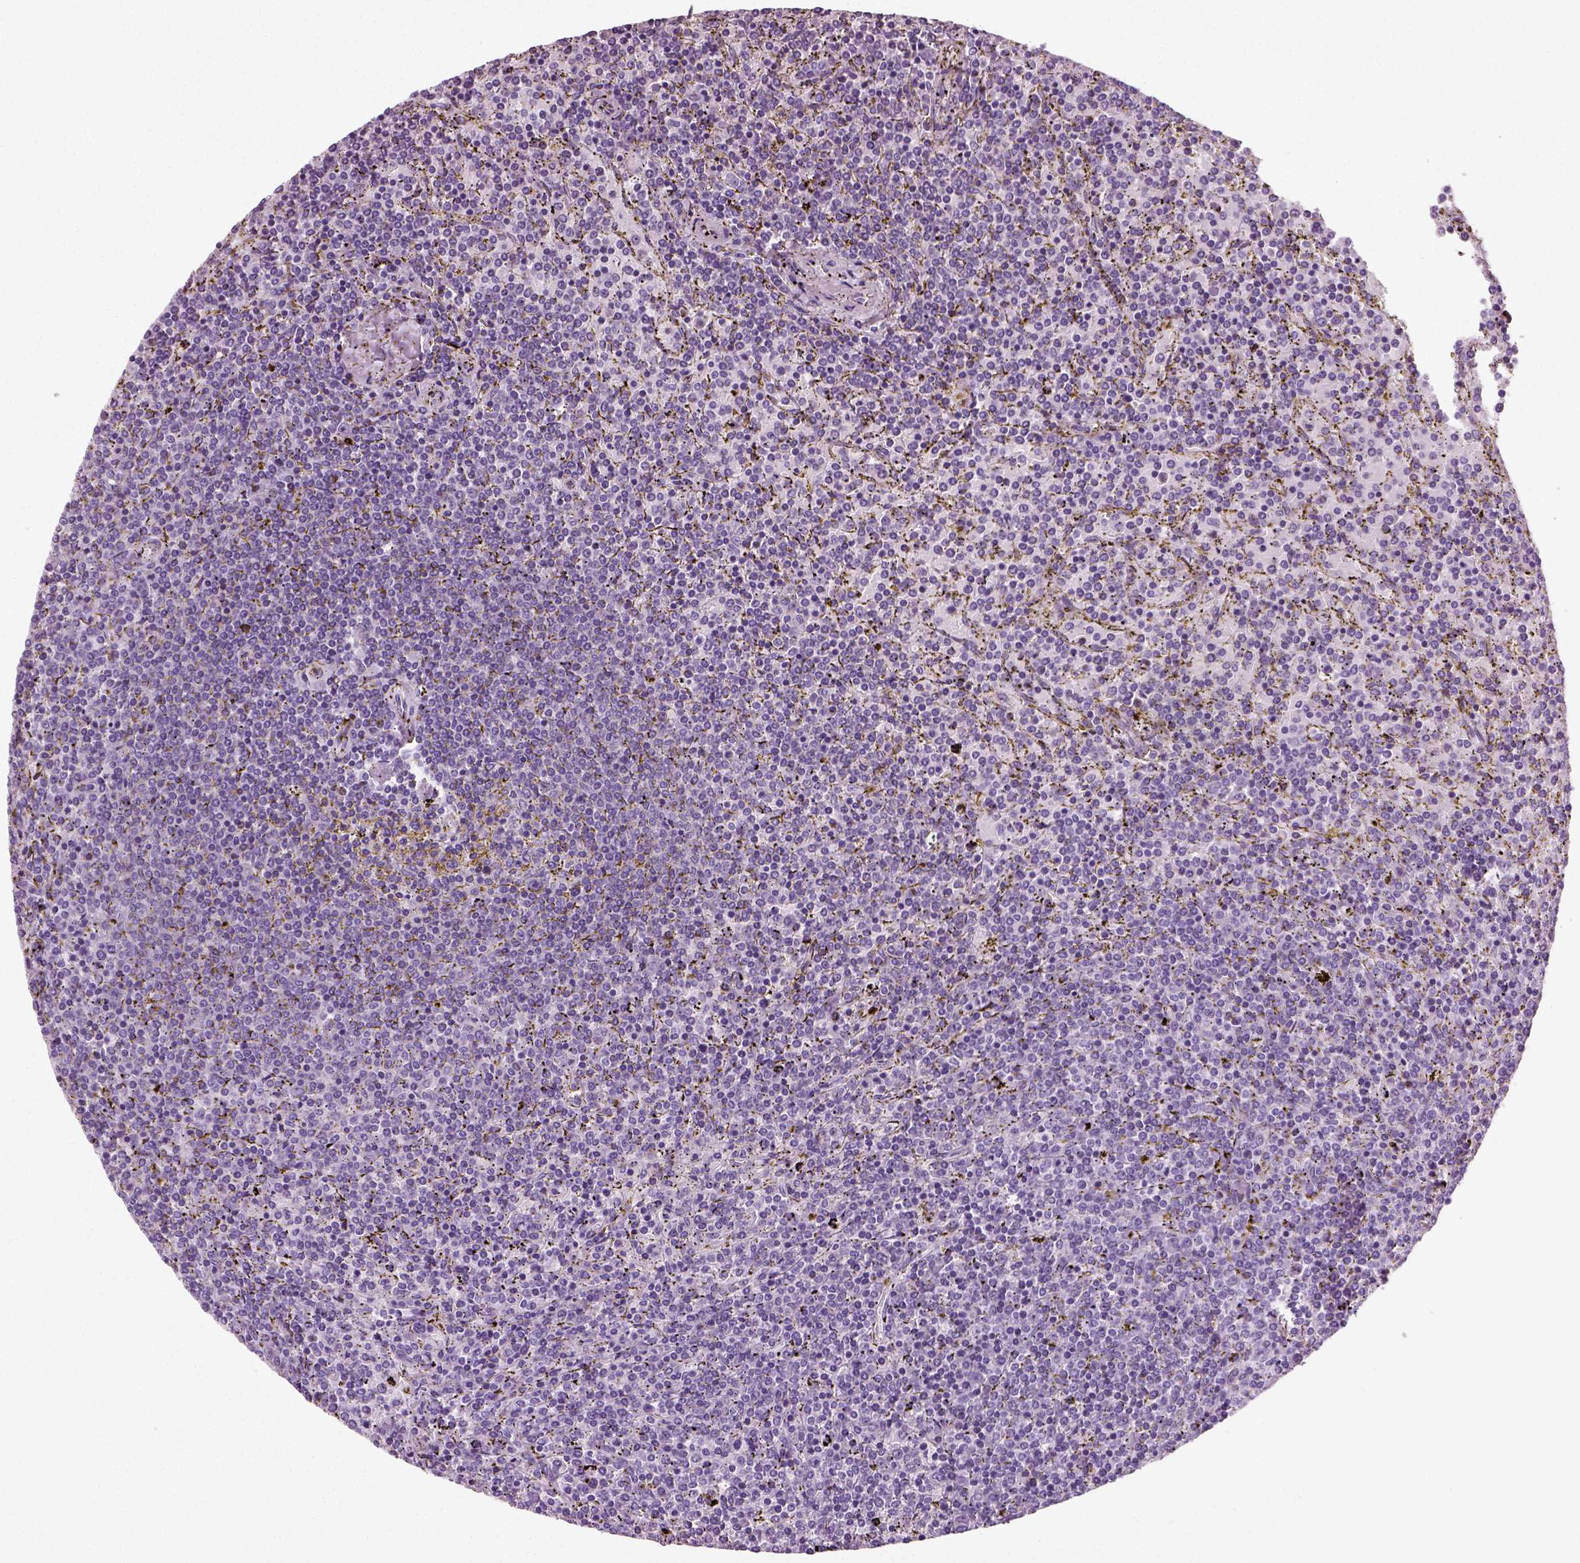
{"staining": {"intensity": "negative", "quantity": "none", "location": "none"}, "tissue": "lymphoma", "cell_type": "Tumor cells", "image_type": "cancer", "snomed": [{"axis": "morphology", "description": "Malignant lymphoma, non-Hodgkin's type, Low grade"}, {"axis": "topography", "description": "Spleen"}], "caption": "Malignant lymphoma, non-Hodgkin's type (low-grade) stained for a protein using IHC demonstrates no positivity tumor cells.", "gene": "SPATA31E1", "patient": {"sex": "female", "age": 77}}